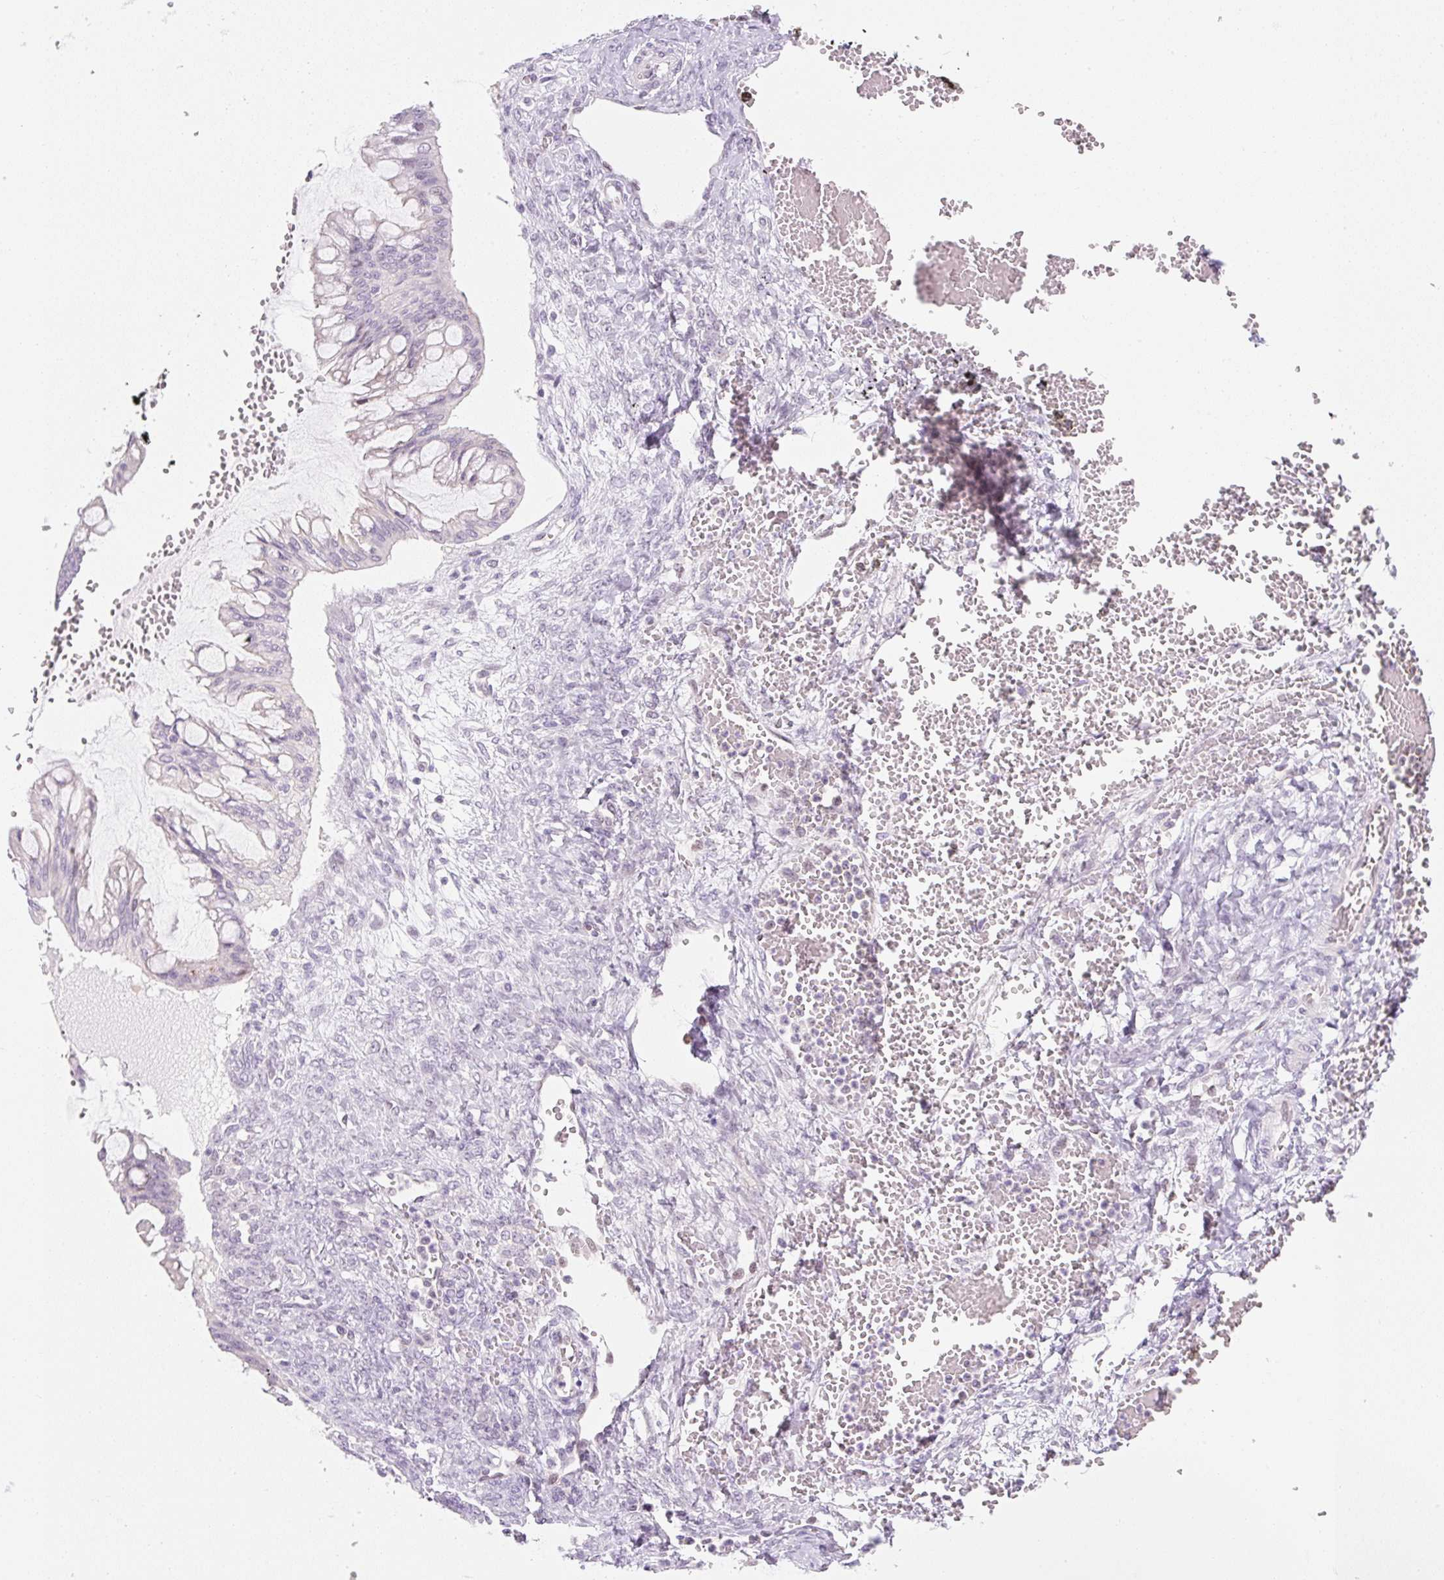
{"staining": {"intensity": "negative", "quantity": "none", "location": "none"}, "tissue": "ovarian cancer", "cell_type": "Tumor cells", "image_type": "cancer", "snomed": [{"axis": "morphology", "description": "Cystadenocarcinoma, mucinous, NOS"}, {"axis": "topography", "description": "Ovary"}], "caption": "Tumor cells show no significant staining in ovarian cancer.", "gene": "SYNE3", "patient": {"sex": "female", "age": 73}}